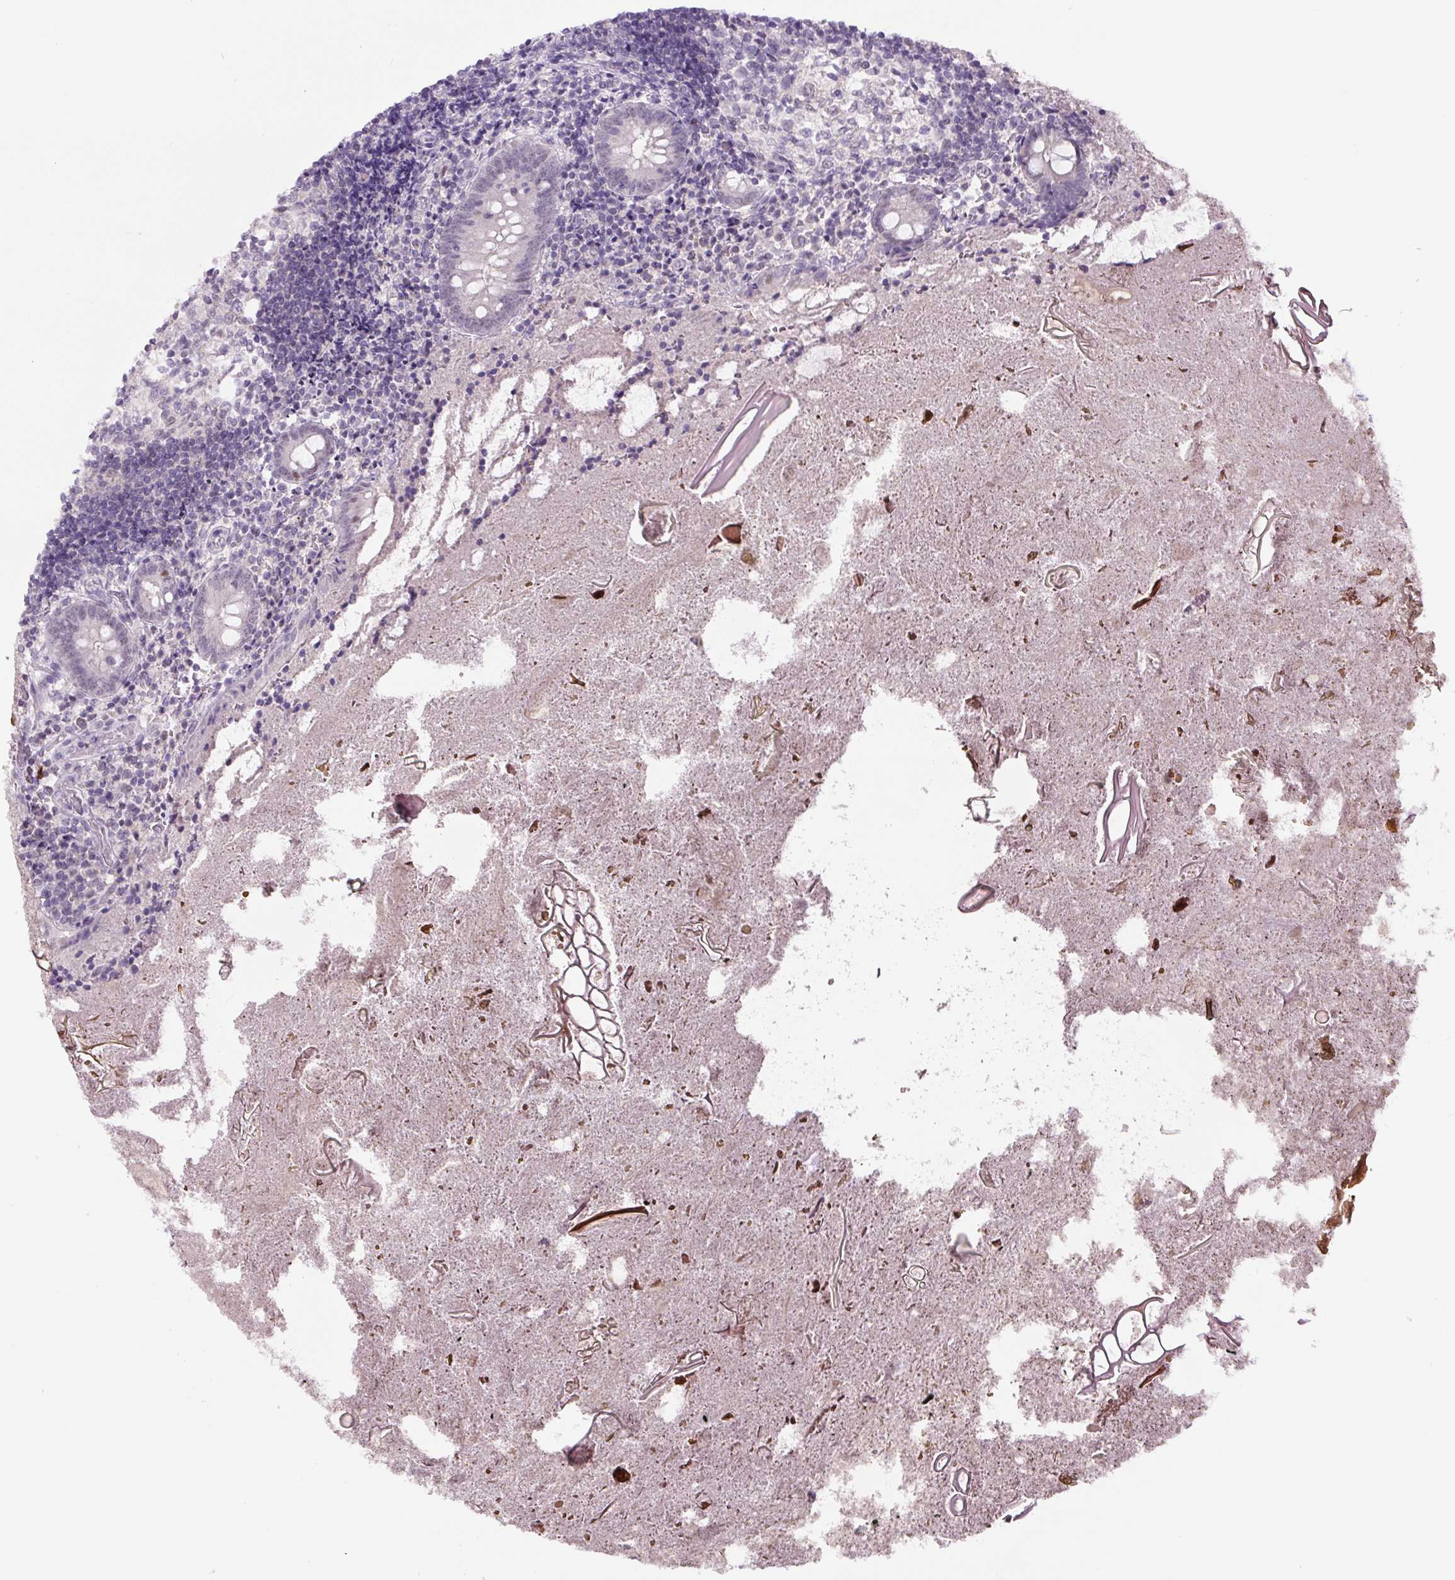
{"staining": {"intensity": "weak", "quantity": "<25%", "location": "nuclear"}, "tissue": "appendix", "cell_type": "Glandular cells", "image_type": "normal", "snomed": [{"axis": "morphology", "description": "Normal tissue, NOS"}, {"axis": "topography", "description": "Appendix"}], "caption": "A high-resolution micrograph shows IHC staining of benign appendix, which displays no significant staining in glandular cells.", "gene": "RYBP", "patient": {"sex": "female", "age": 17}}